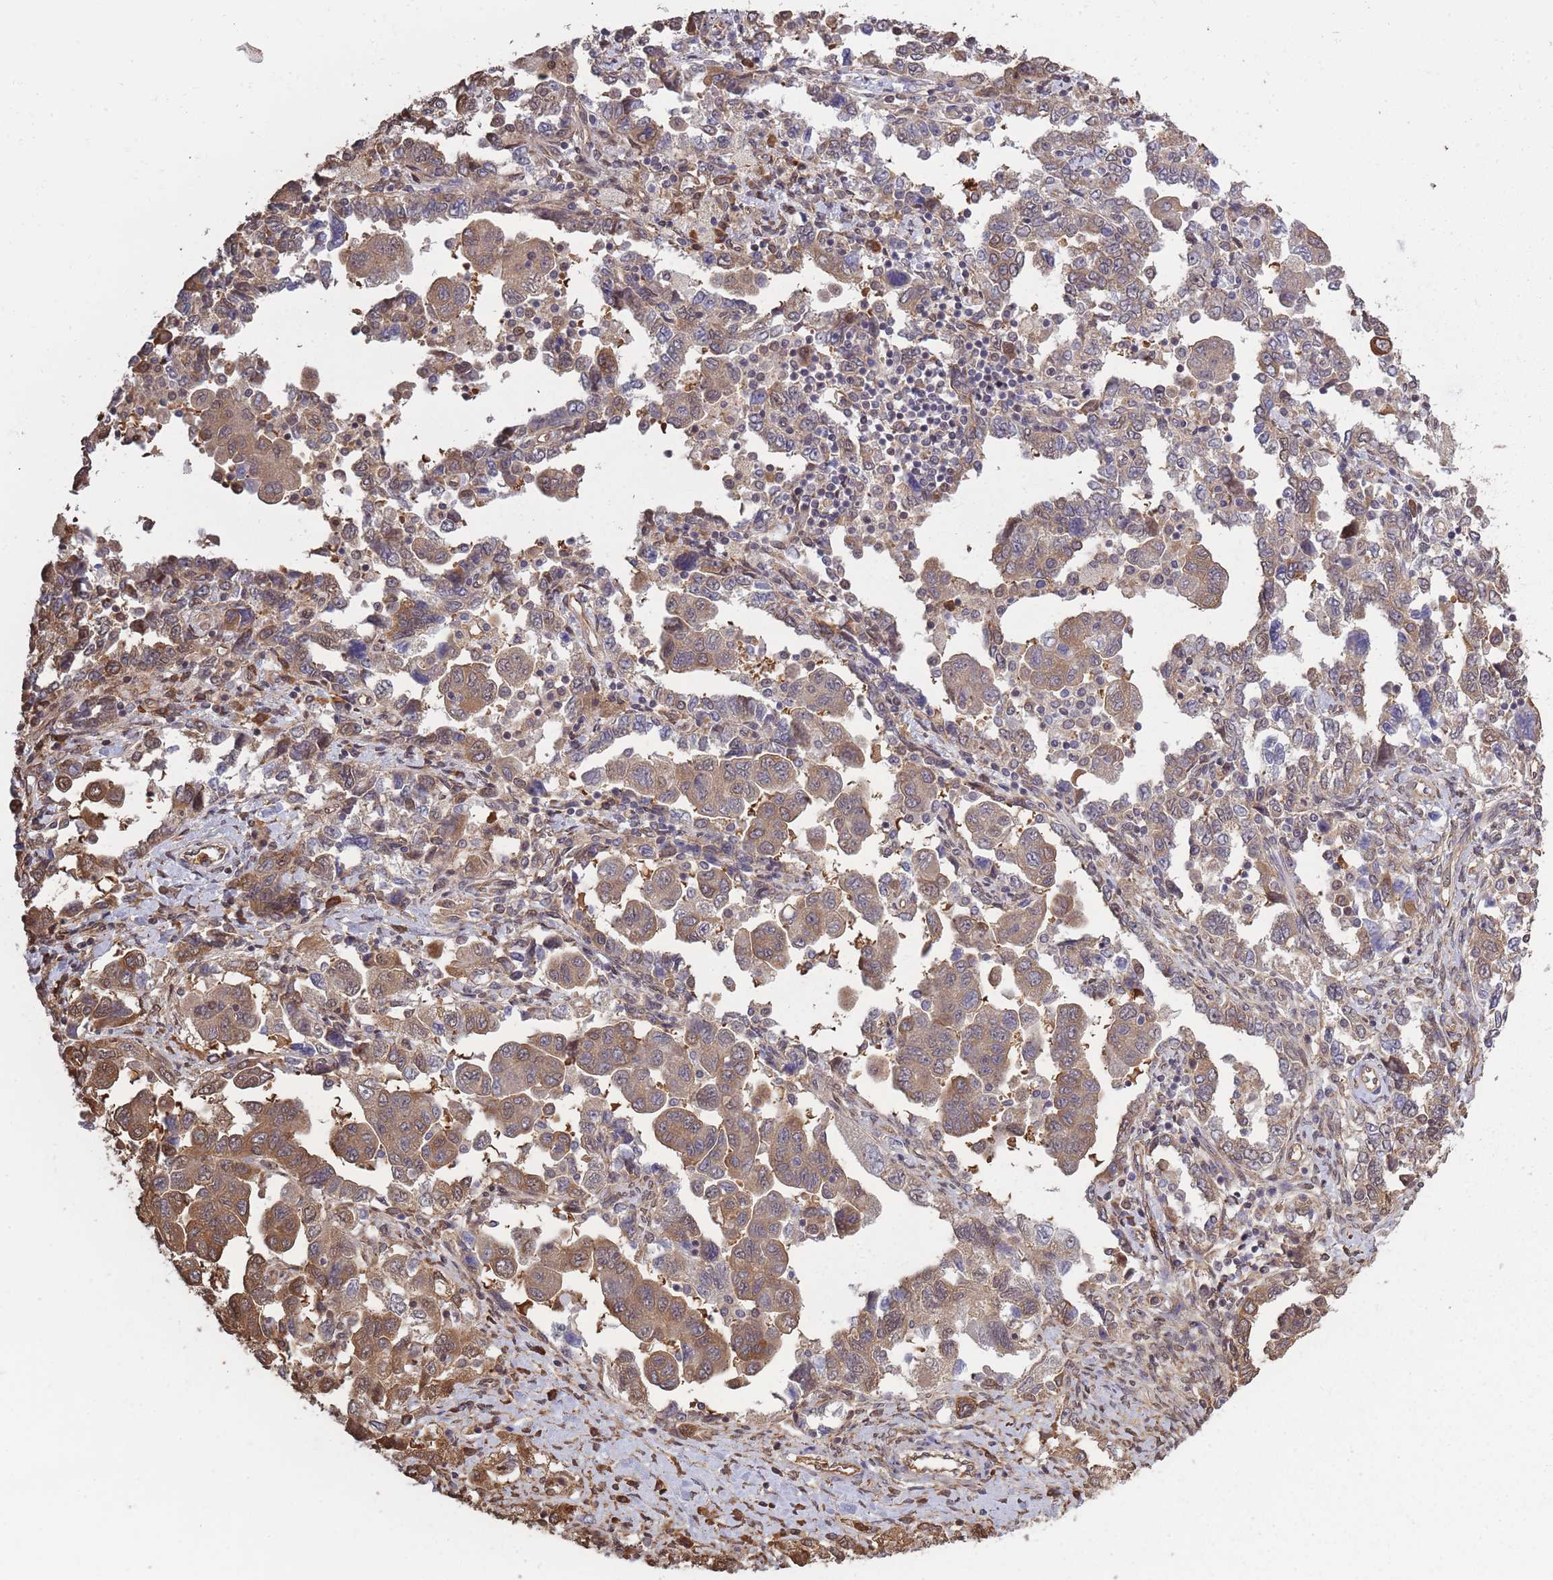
{"staining": {"intensity": "weak", "quantity": ">75%", "location": "cytoplasmic/membranous"}, "tissue": "ovarian cancer", "cell_type": "Tumor cells", "image_type": "cancer", "snomed": [{"axis": "morphology", "description": "Carcinoma, NOS"}, {"axis": "morphology", "description": "Cystadenocarcinoma, serous, NOS"}, {"axis": "topography", "description": "Ovary"}], "caption": "This is a photomicrograph of IHC staining of ovarian cancer (carcinoma), which shows weak positivity in the cytoplasmic/membranous of tumor cells.", "gene": "ARL13B", "patient": {"sex": "female", "age": 69}}